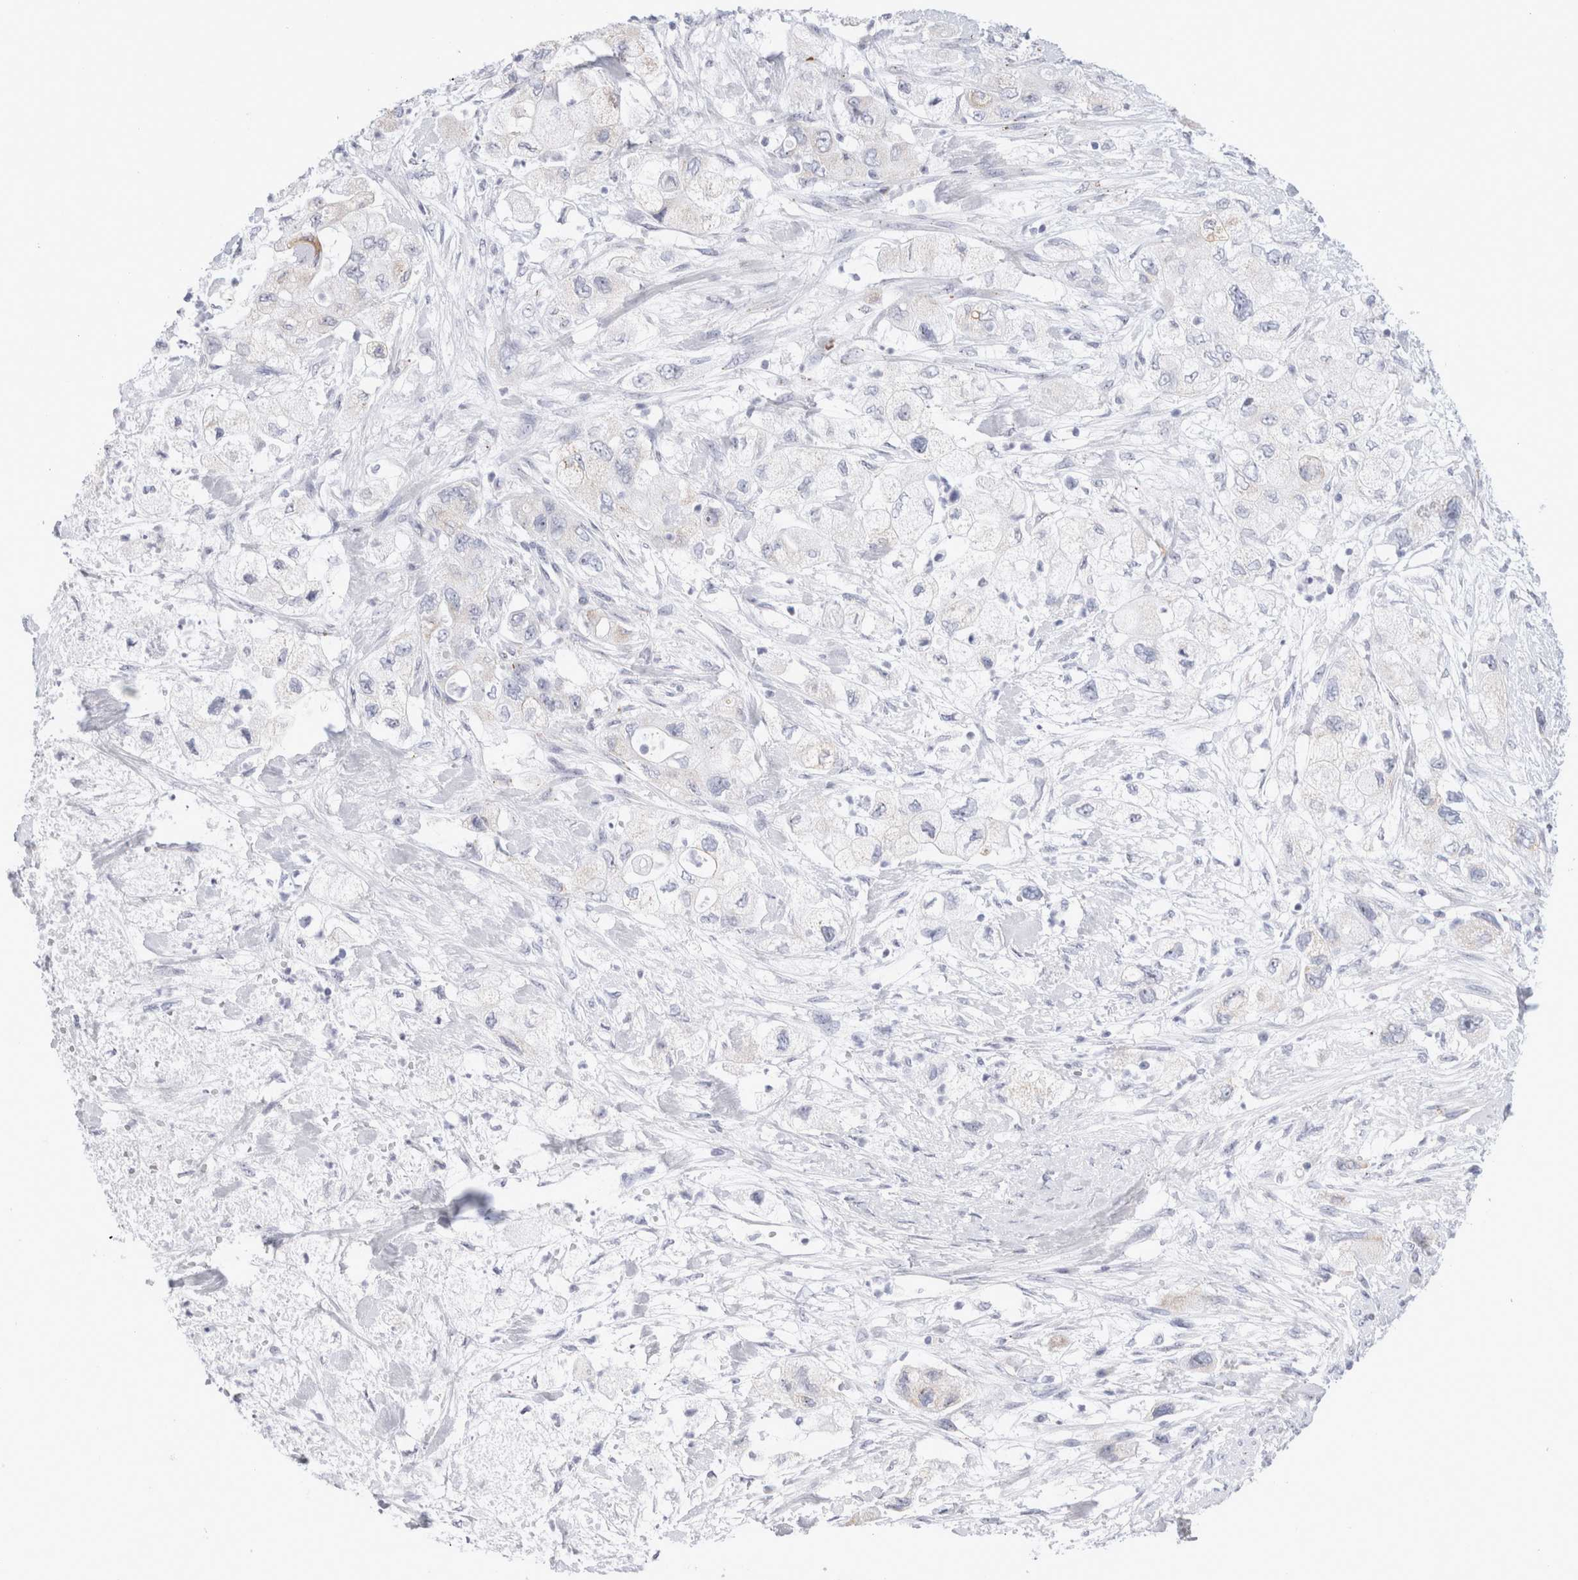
{"staining": {"intensity": "negative", "quantity": "none", "location": "none"}, "tissue": "pancreatic cancer", "cell_type": "Tumor cells", "image_type": "cancer", "snomed": [{"axis": "morphology", "description": "Adenocarcinoma, NOS"}, {"axis": "topography", "description": "Pancreas"}], "caption": "IHC micrograph of neoplastic tissue: pancreatic adenocarcinoma stained with DAB shows no significant protein expression in tumor cells. (DAB (3,3'-diaminobenzidine) immunohistochemistry (IHC), high magnification).", "gene": "MUC15", "patient": {"sex": "female", "age": 73}}